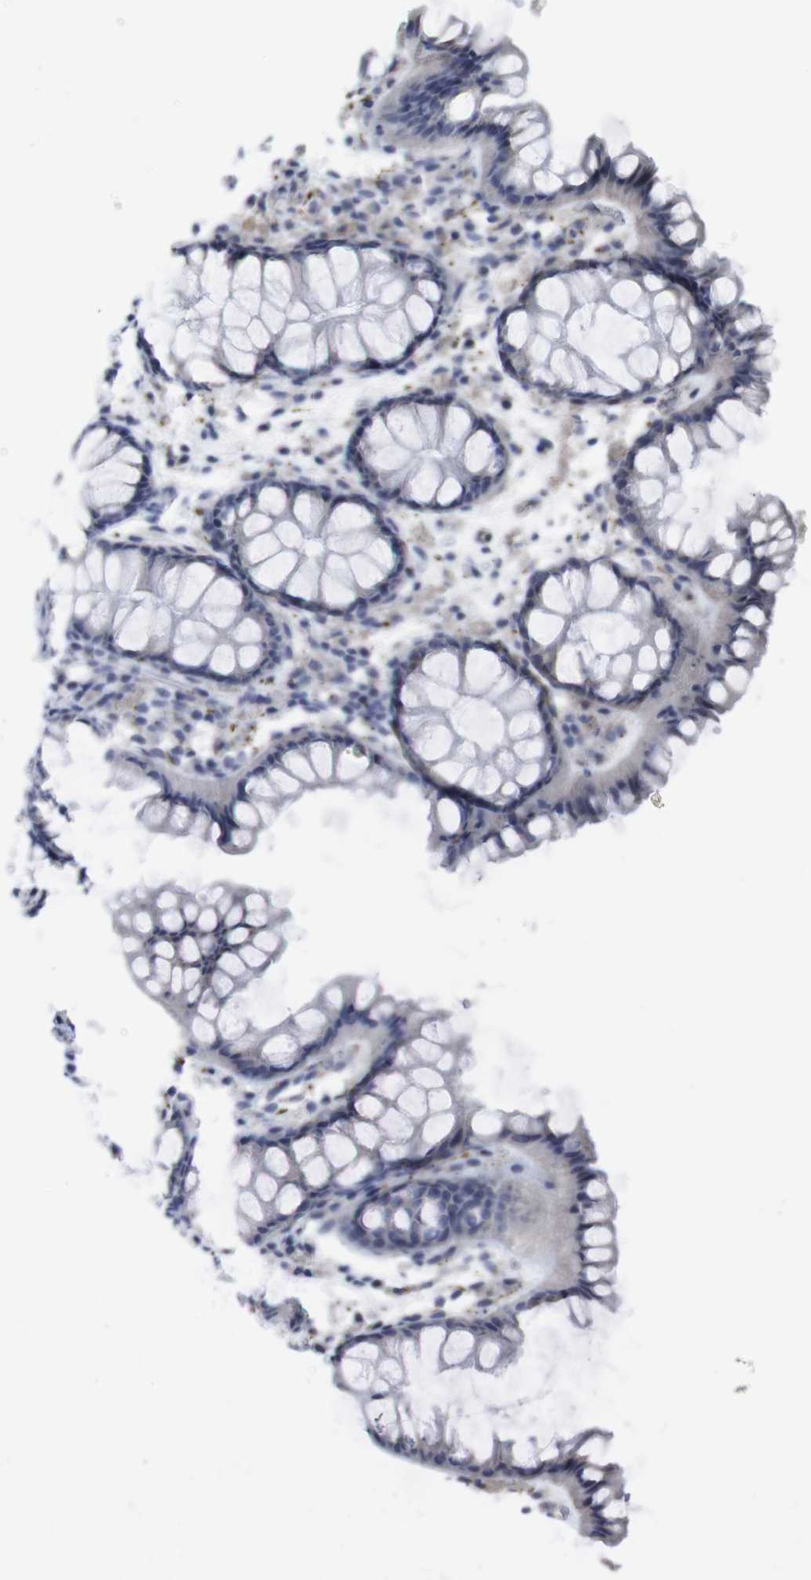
{"staining": {"intensity": "strong", "quantity": ">75%", "location": "cytoplasmic/membranous"}, "tissue": "colon", "cell_type": "Endothelial cells", "image_type": "normal", "snomed": [{"axis": "morphology", "description": "Normal tissue, NOS"}, {"axis": "topography", "description": "Colon"}], "caption": "IHC photomicrograph of benign colon stained for a protein (brown), which shows high levels of strong cytoplasmic/membranous staining in approximately >75% of endothelial cells.", "gene": "SNCG", "patient": {"sex": "female", "age": 55}}